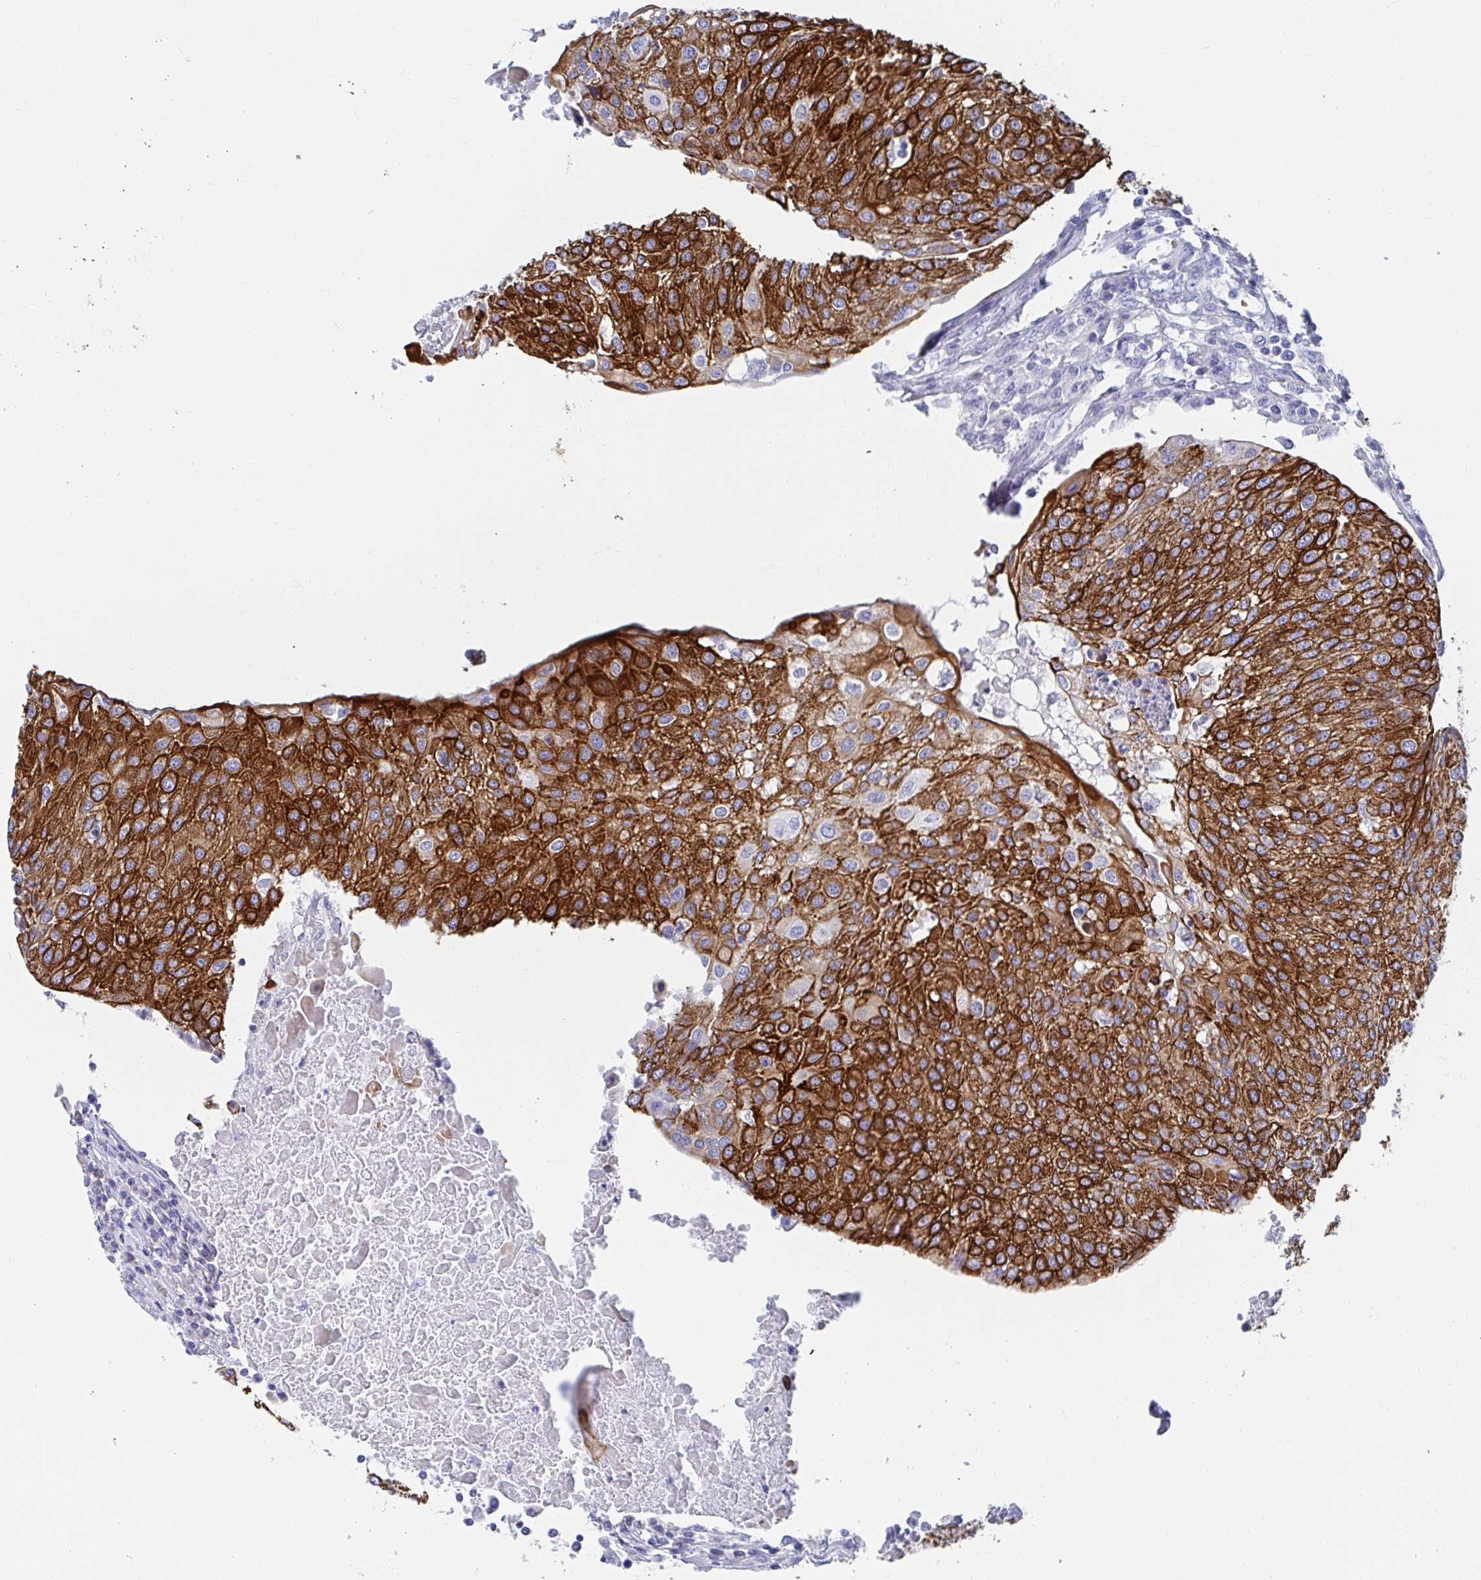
{"staining": {"intensity": "strong", "quantity": ">75%", "location": "cytoplasmic/membranous"}, "tissue": "urothelial cancer", "cell_type": "Tumor cells", "image_type": "cancer", "snomed": [{"axis": "morphology", "description": "Urothelial carcinoma, High grade"}, {"axis": "topography", "description": "Urinary bladder"}], "caption": "The image displays immunohistochemical staining of urothelial cancer. There is strong cytoplasmic/membranous expression is present in about >75% of tumor cells. (DAB IHC with brightfield microscopy, high magnification).", "gene": "CLDN8", "patient": {"sex": "female", "age": 85}}